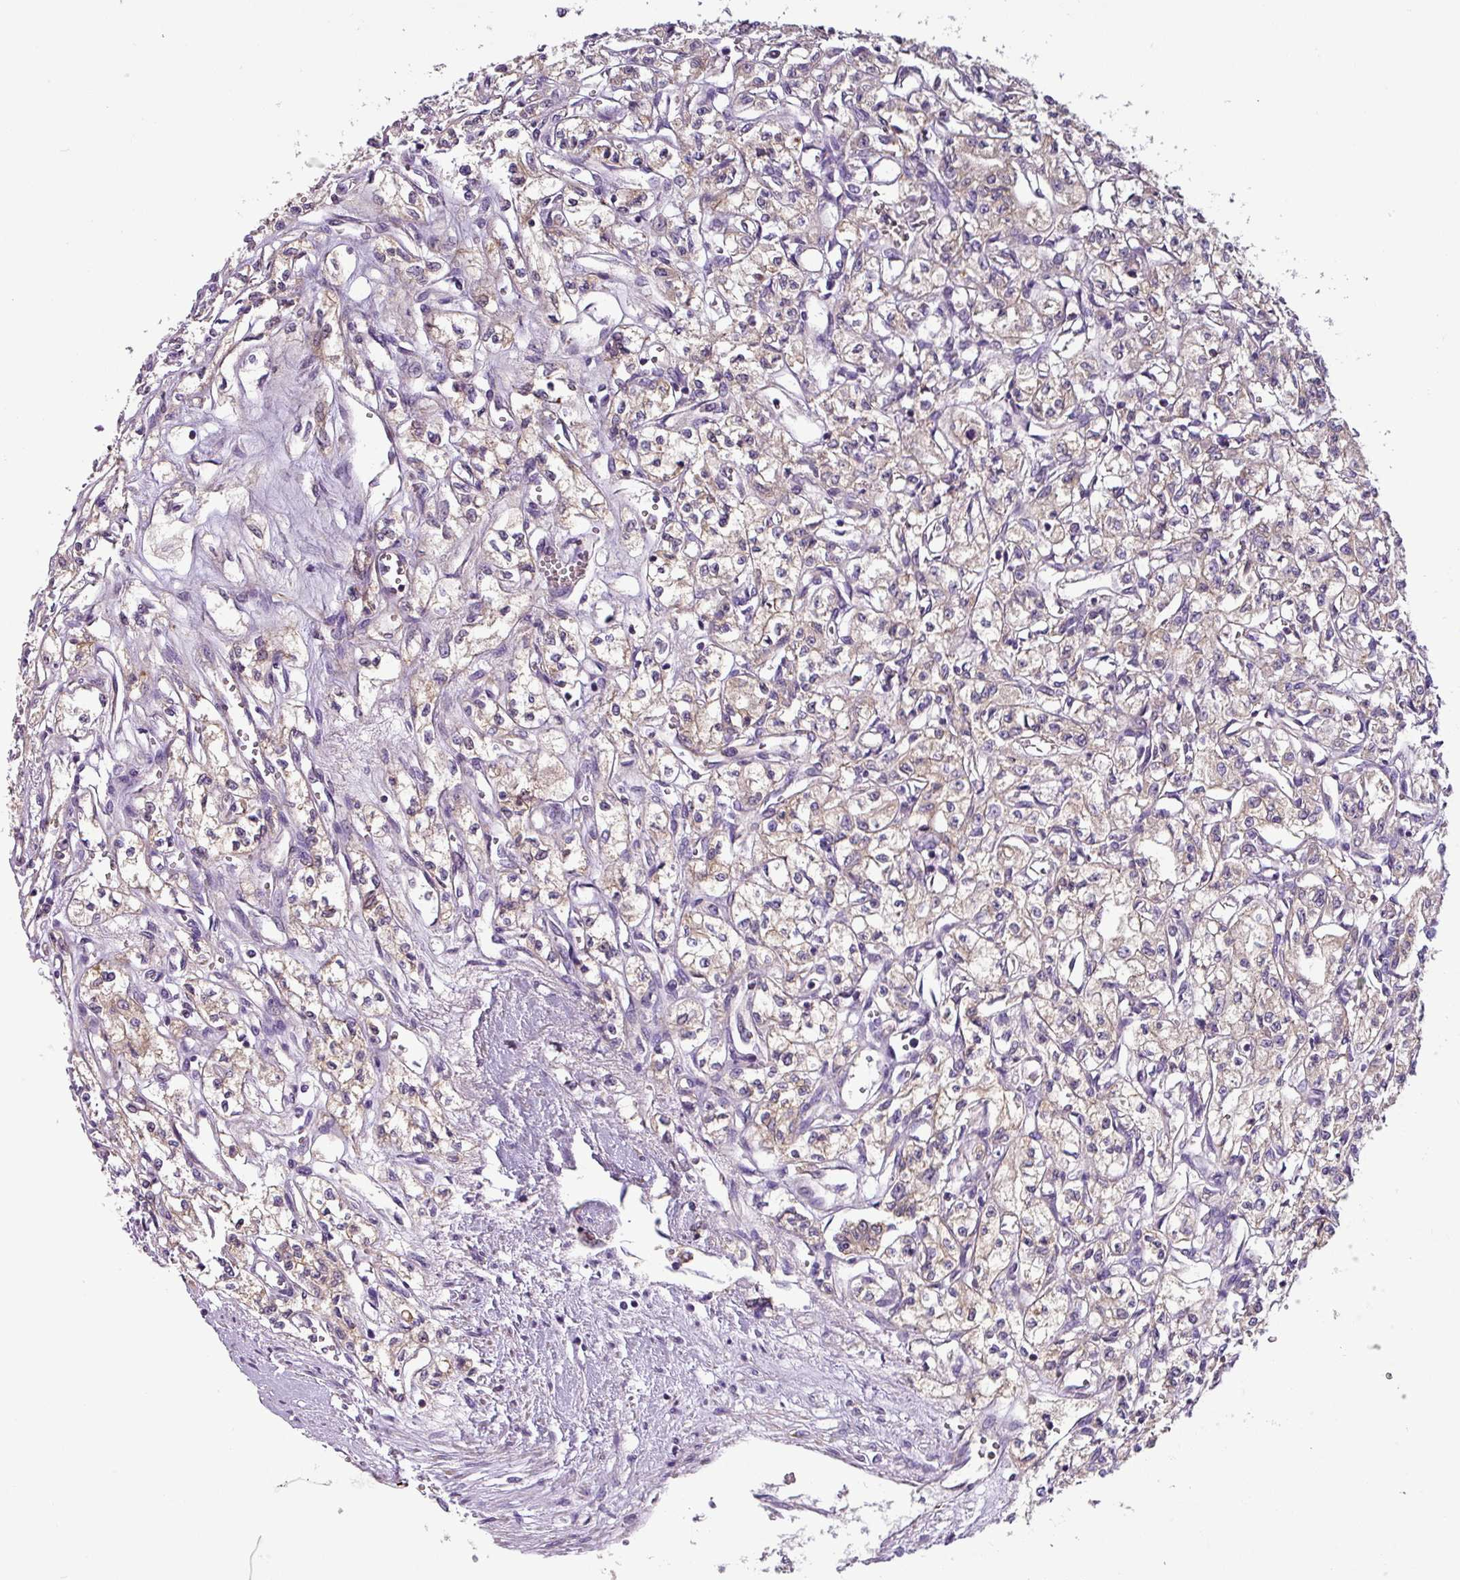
{"staining": {"intensity": "weak", "quantity": "<25%", "location": "cytoplasmic/membranous"}, "tissue": "renal cancer", "cell_type": "Tumor cells", "image_type": "cancer", "snomed": [{"axis": "morphology", "description": "Adenocarcinoma, NOS"}, {"axis": "topography", "description": "Kidney"}], "caption": "Human adenocarcinoma (renal) stained for a protein using IHC demonstrates no staining in tumor cells.", "gene": "SLC23A2", "patient": {"sex": "male", "age": 56}}